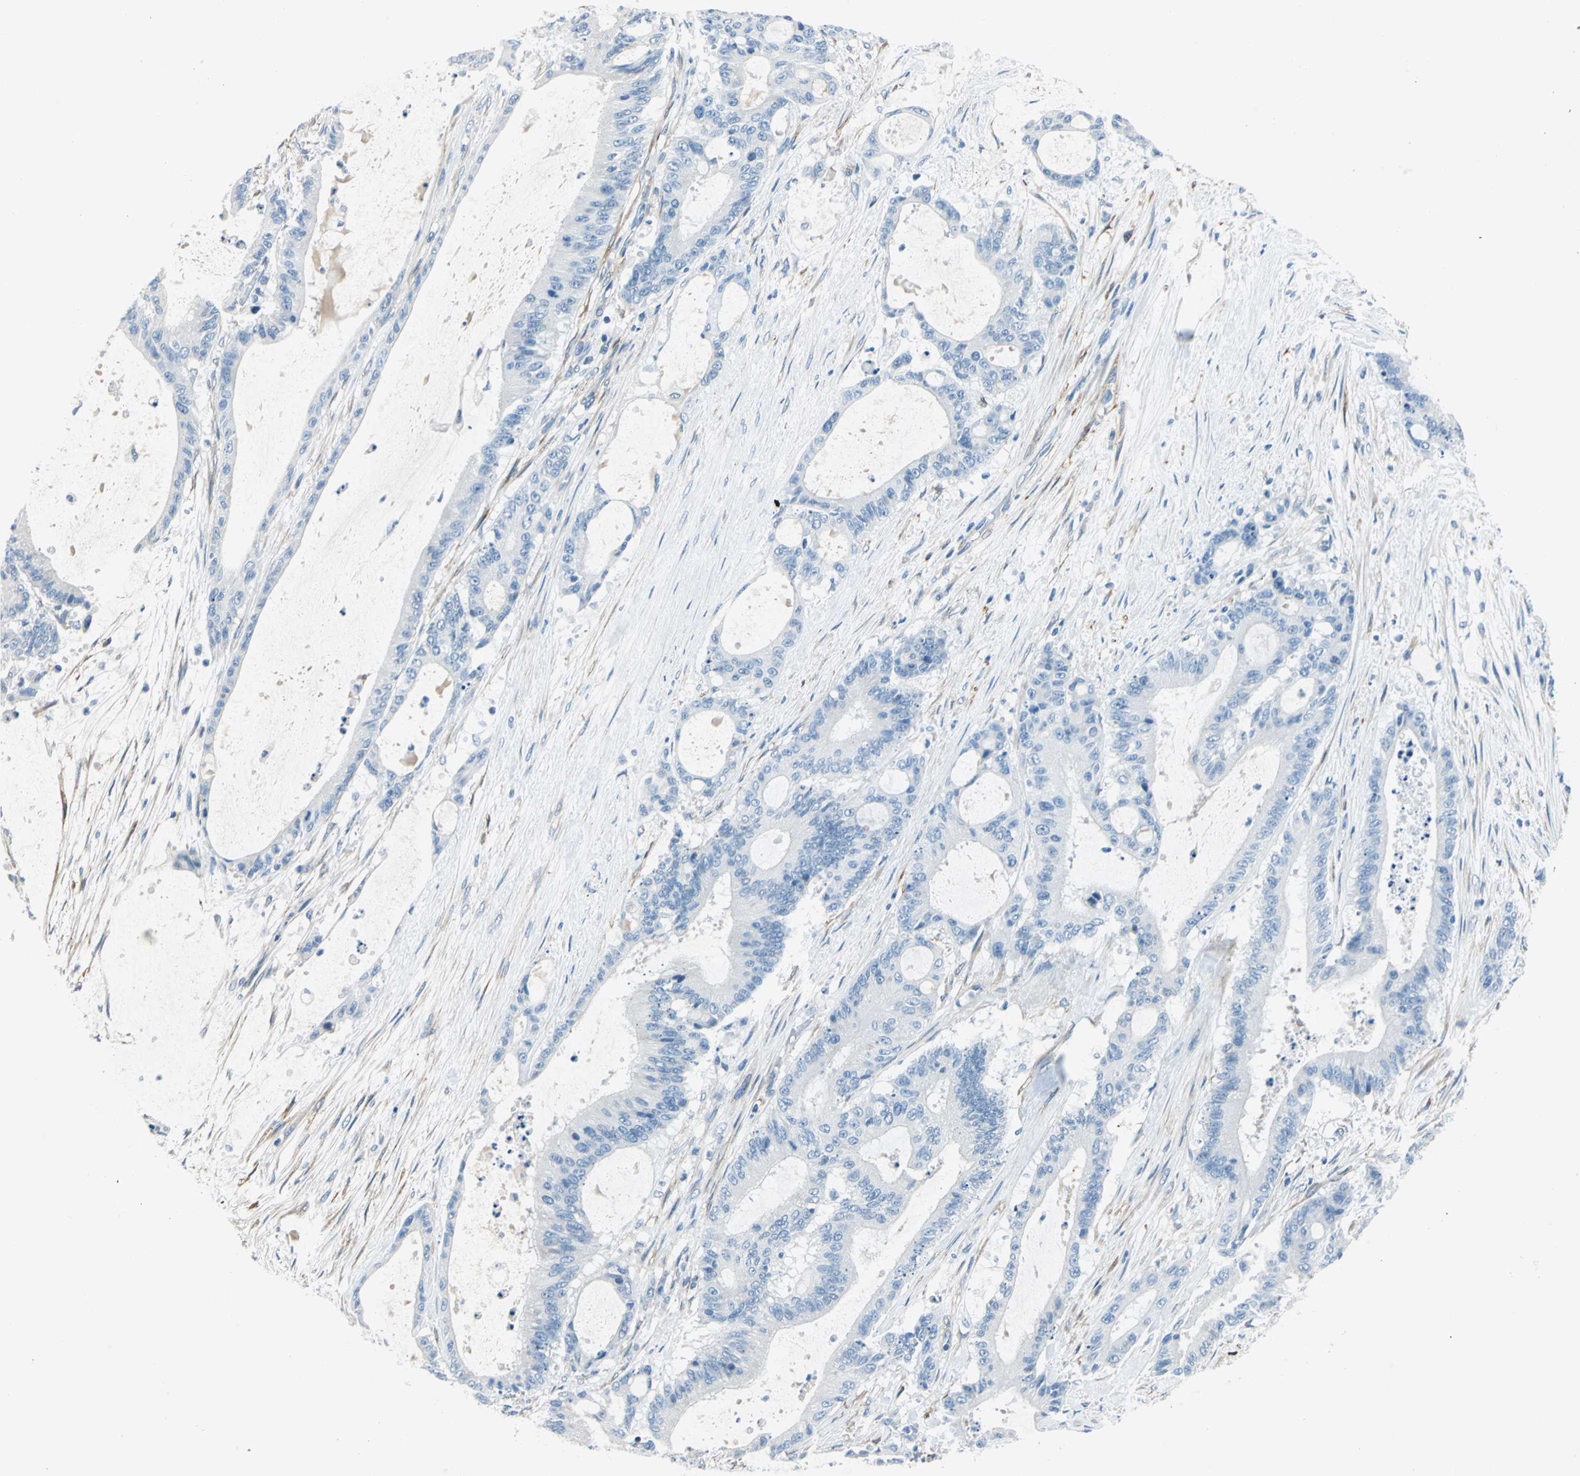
{"staining": {"intensity": "negative", "quantity": "none", "location": "none"}, "tissue": "liver cancer", "cell_type": "Tumor cells", "image_type": "cancer", "snomed": [{"axis": "morphology", "description": "Cholangiocarcinoma"}, {"axis": "topography", "description": "Liver"}], "caption": "This image is of liver cancer stained with IHC to label a protein in brown with the nuclei are counter-stained blue. There is no positivity in tumor cells. The staining was performed using DAB to visualize the protein expression in brown, while the nuclei were stained in blue with hematoxylin (Magnification: 20x).", "gene": "AKAP12", "patient": {"sex": "female", "age": 73}}